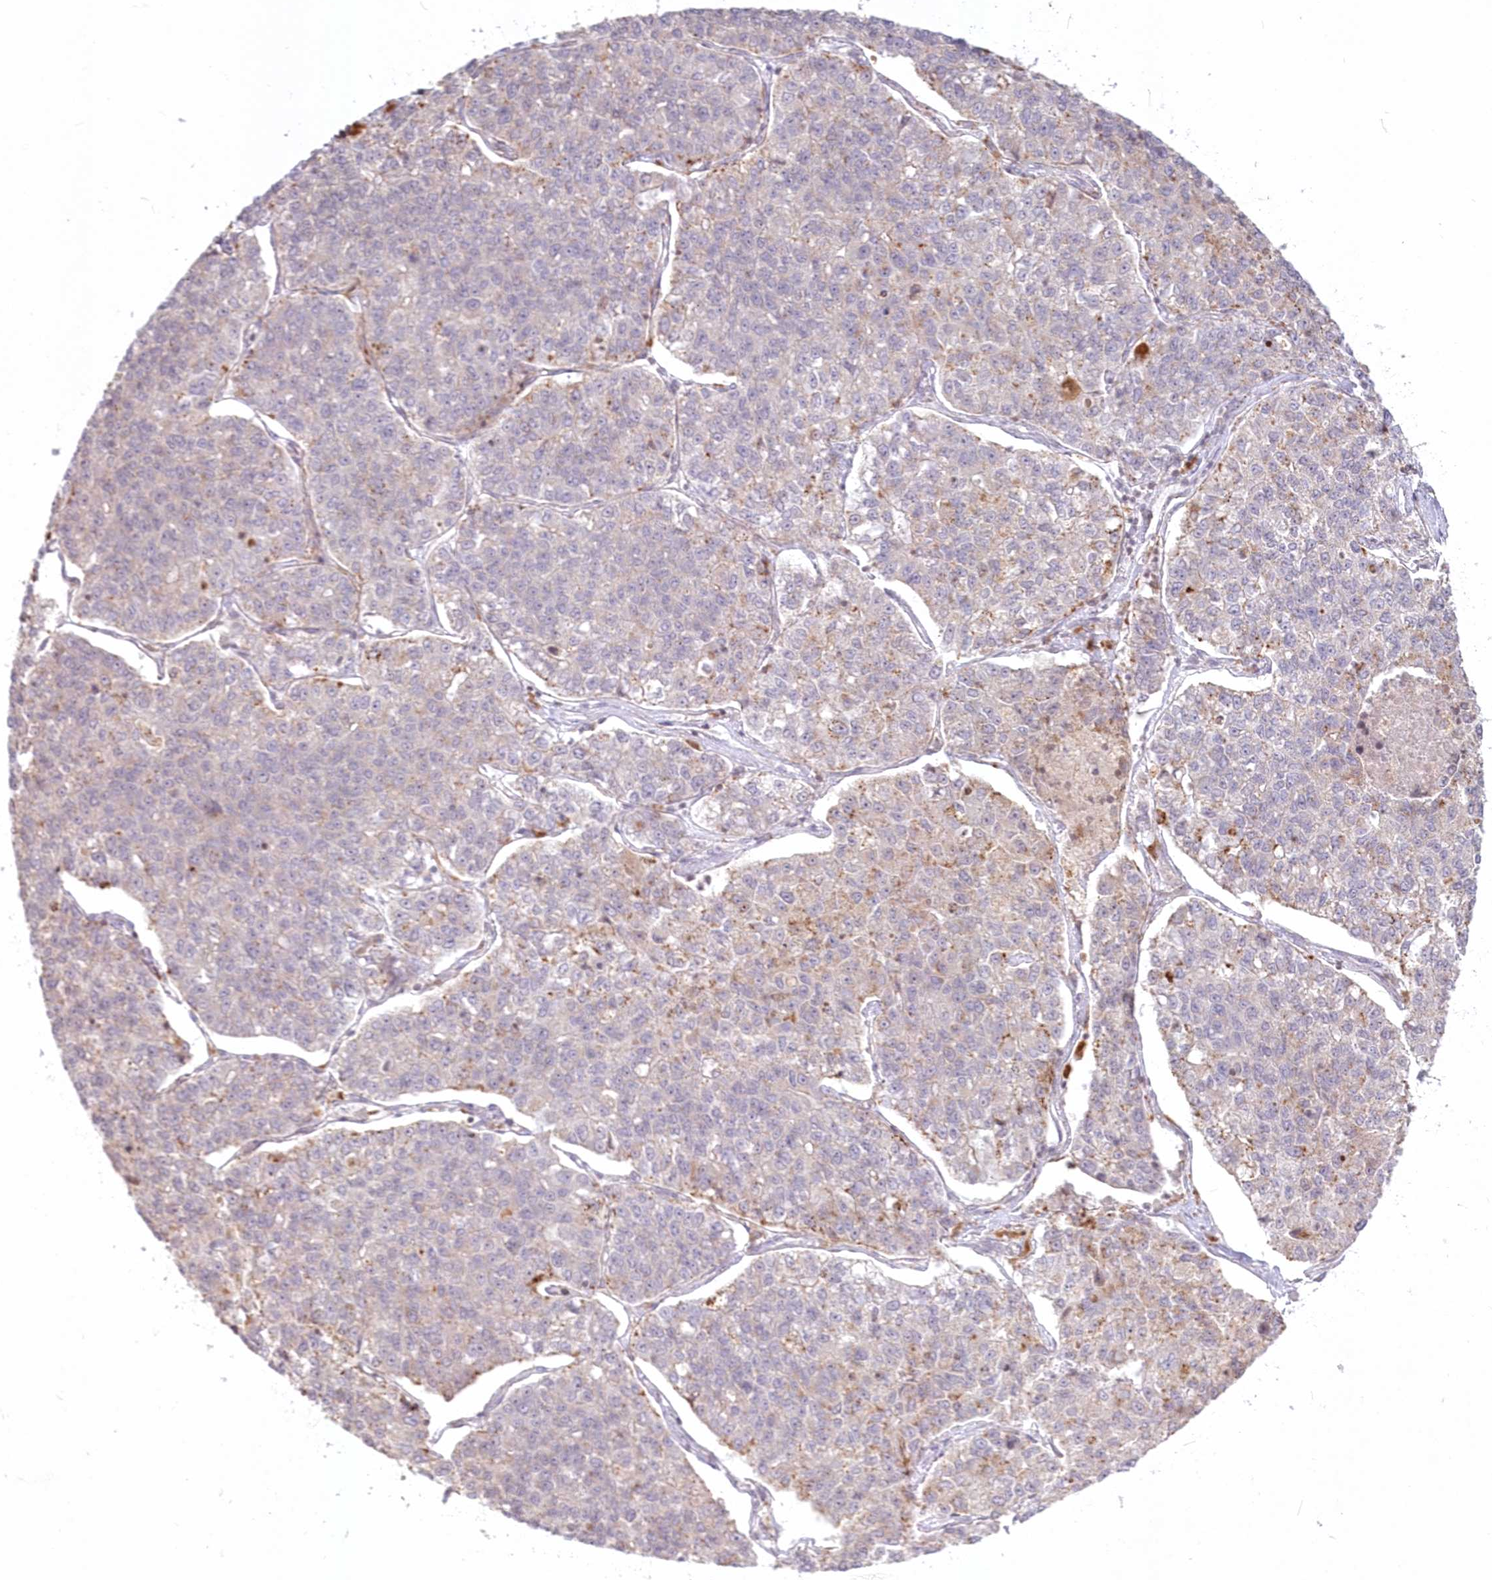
{"staining": {"intensity": "negative", "quantity": "none", "location": "none"}, "tissue": "lung cancer", "cell_type": "Tumor cells", "image_type": "cancer", "snomed": [{"axis": "morphology", "description": "Adenocarcinoma, NOS"}, {"axis": "topography", "description": "Lung"}], "caption": "Human lung cancer stained for a protein using immunohistochemistry (IHC) shows no staining in tumor cells.", "gene": "MTMR3", "patient": {"sex": "male", "age": 49}}